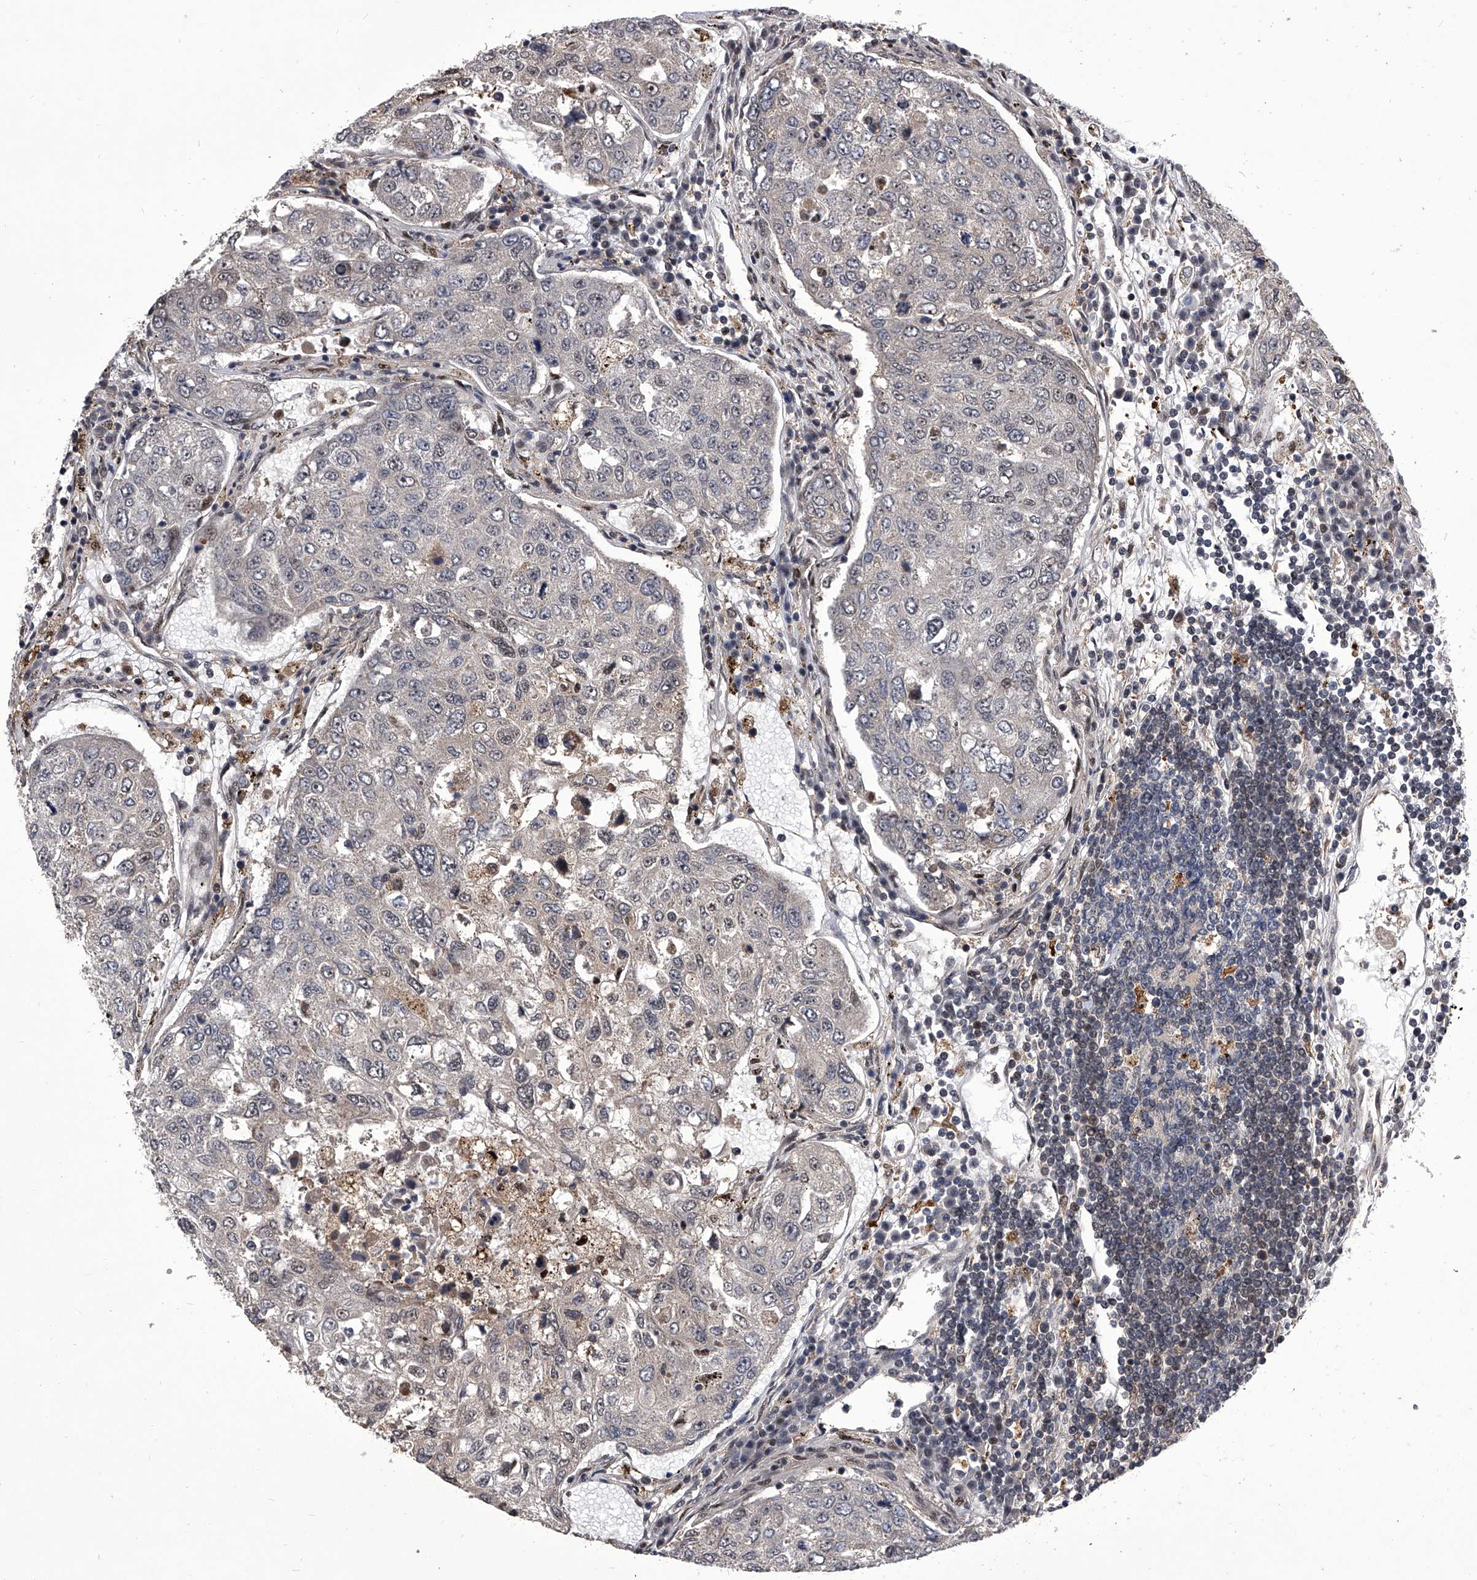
{"staining": {"intensity": "negative", "quantity": "none", "location": "none"}, "tissue": "urothelial cancer", "cell_type": "Tumor cells", "image_type": "cancer", "snomed": [{"axis": "morphology", "description": "Urothelial carcinoma, High grade"}, {"axis": "topography", "description": "Lymph node"}, {"axis": "topography", "description": "Urinary bladder"}], "caption": "Protein analysis of urothelial cancer exhibits no significant positivity in tumor cells.", "gene": "CMTR1", "patient": {"sex": "male", "age": 51}}